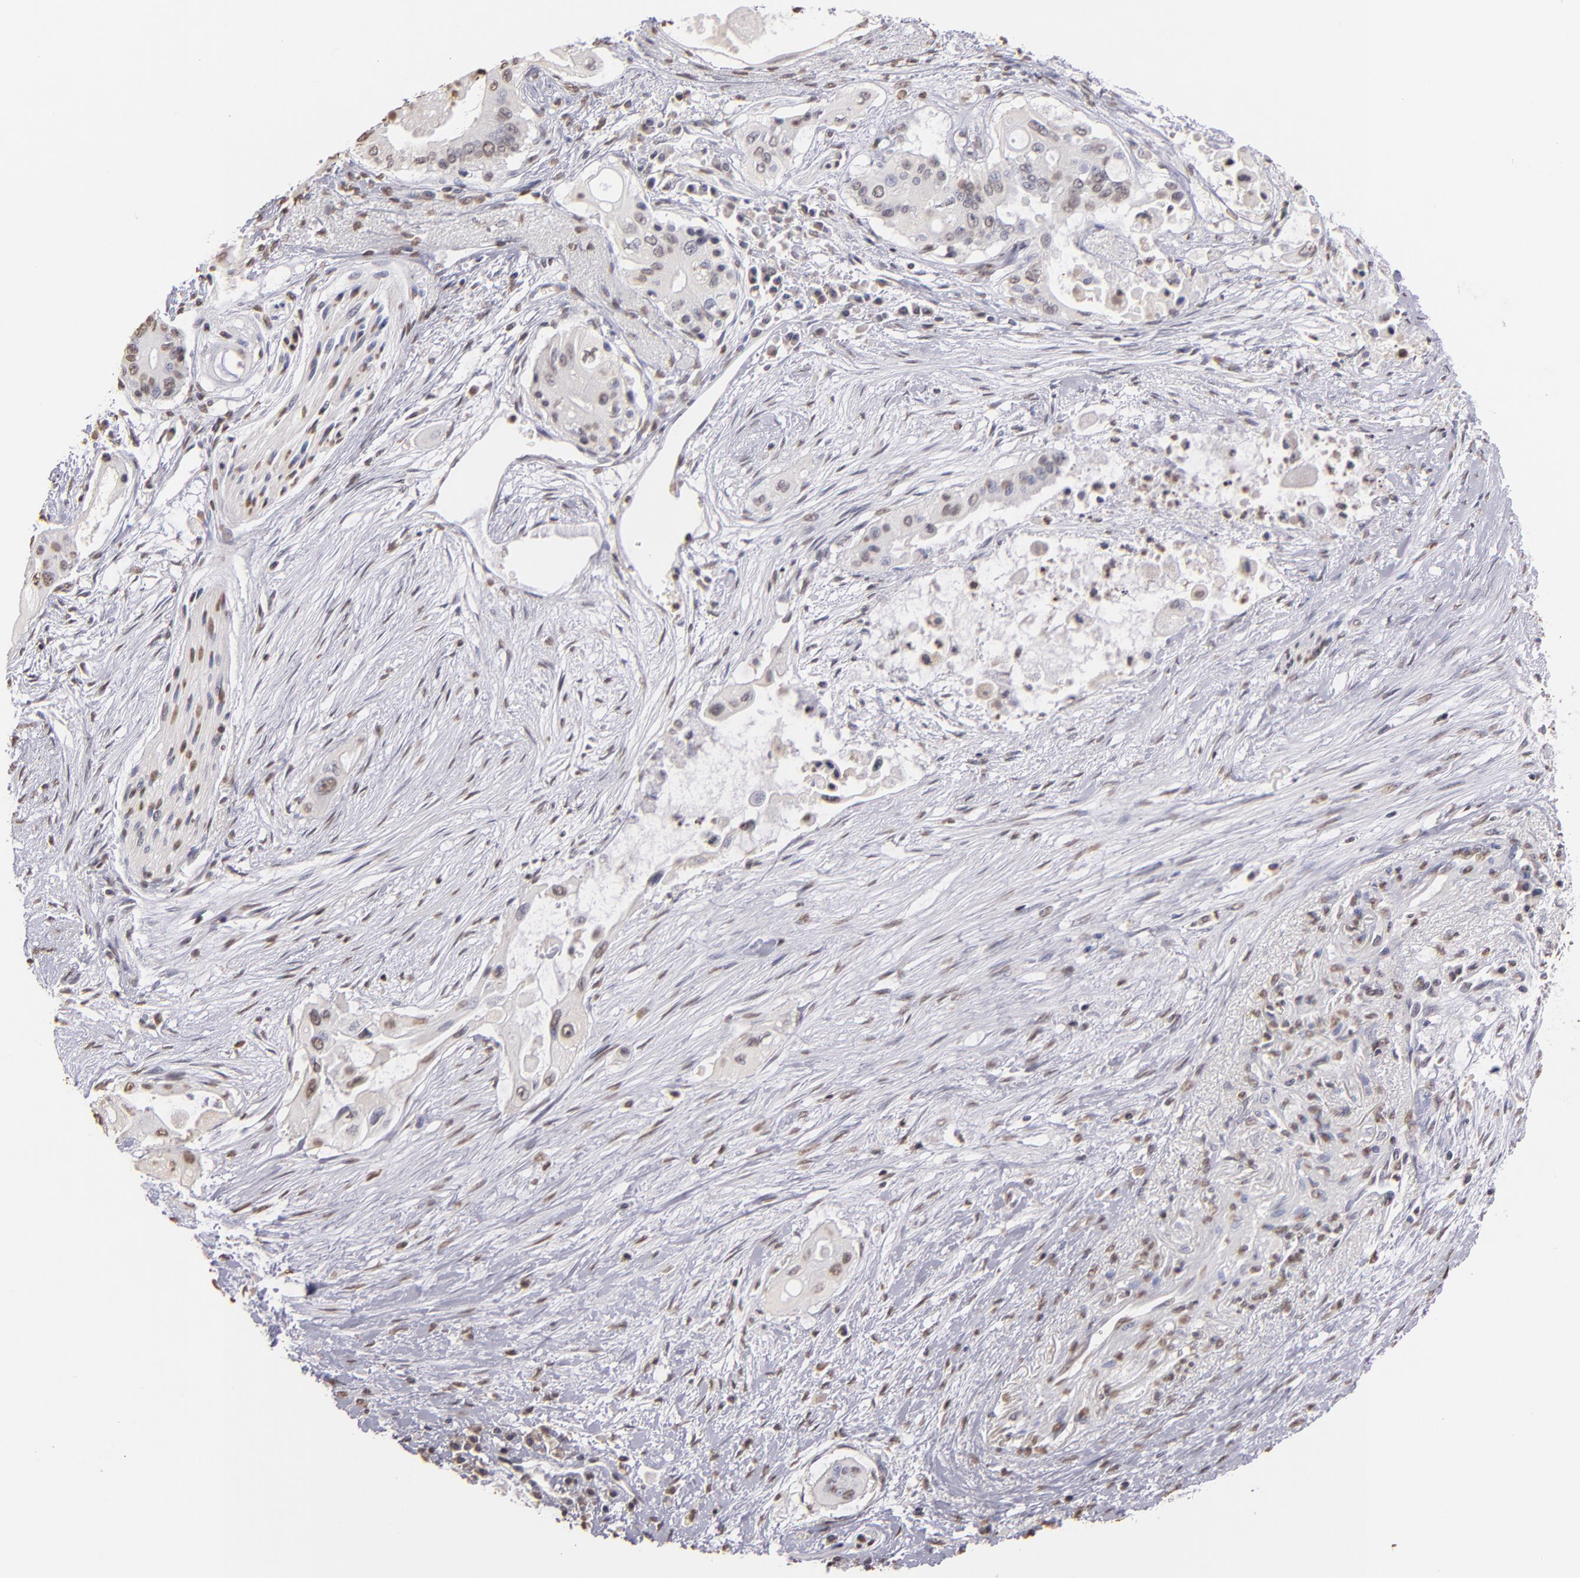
{"staining": {"intensity": "weak", "quantity": "<25%", "location": "nuclear"}, "tissue": "pancreatic cancer", "cell_type": "Tumor cells", "image_type": "cancer", "snomed": [{"axis": "morphology", "description": "Adenocarcinoma, NOS"}, {"axis": "topography", "description": "Pancreas"}], "caption": "There is no significant positivity in tumor cells of pancreatic adenocarcinoma. (DAB (3,3'-diaminobenzidine) IHC, high magnification).", "gene": "LBX1", "patient": {"sex": "male", "age": 77}}